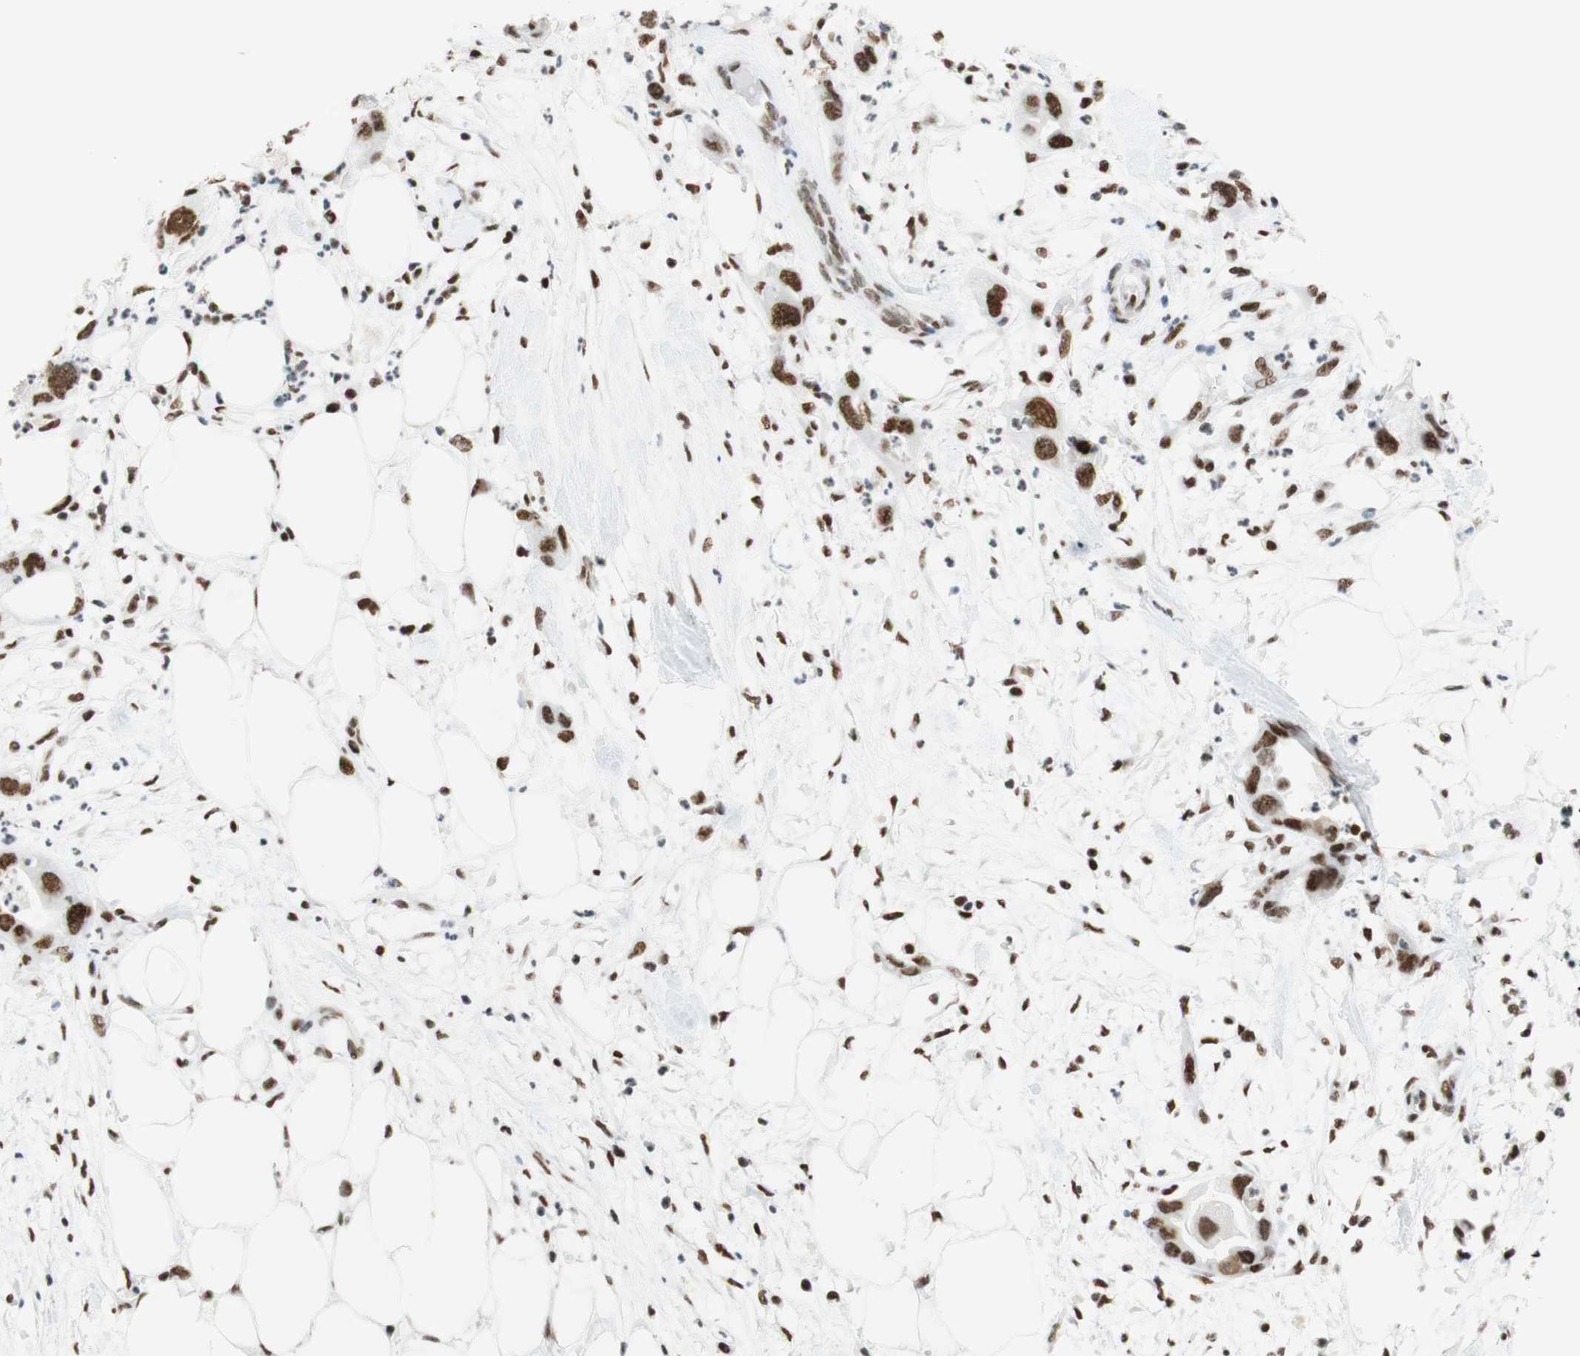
{"staining": {"intensity": "strong", "quantity": ">75%", "location": "nuclear"}, "tissue": "pancreatic cancer", "cell_type": "Tumor cells", "image_type": "cancer", "snomed": [{"axis": "morphology", "description": "Adenocarcinoma, NOS"}, {"axis": "topography", "description": "Pancreas"}], "caption": "The histopathology image displays a brown stain indicating the presence of a protein in the nuclear of tumor cells in pancreatic cancer (adenocarcinoma).", "gene": "RNF20", "patient": {"sex": "female", "age": 71}}